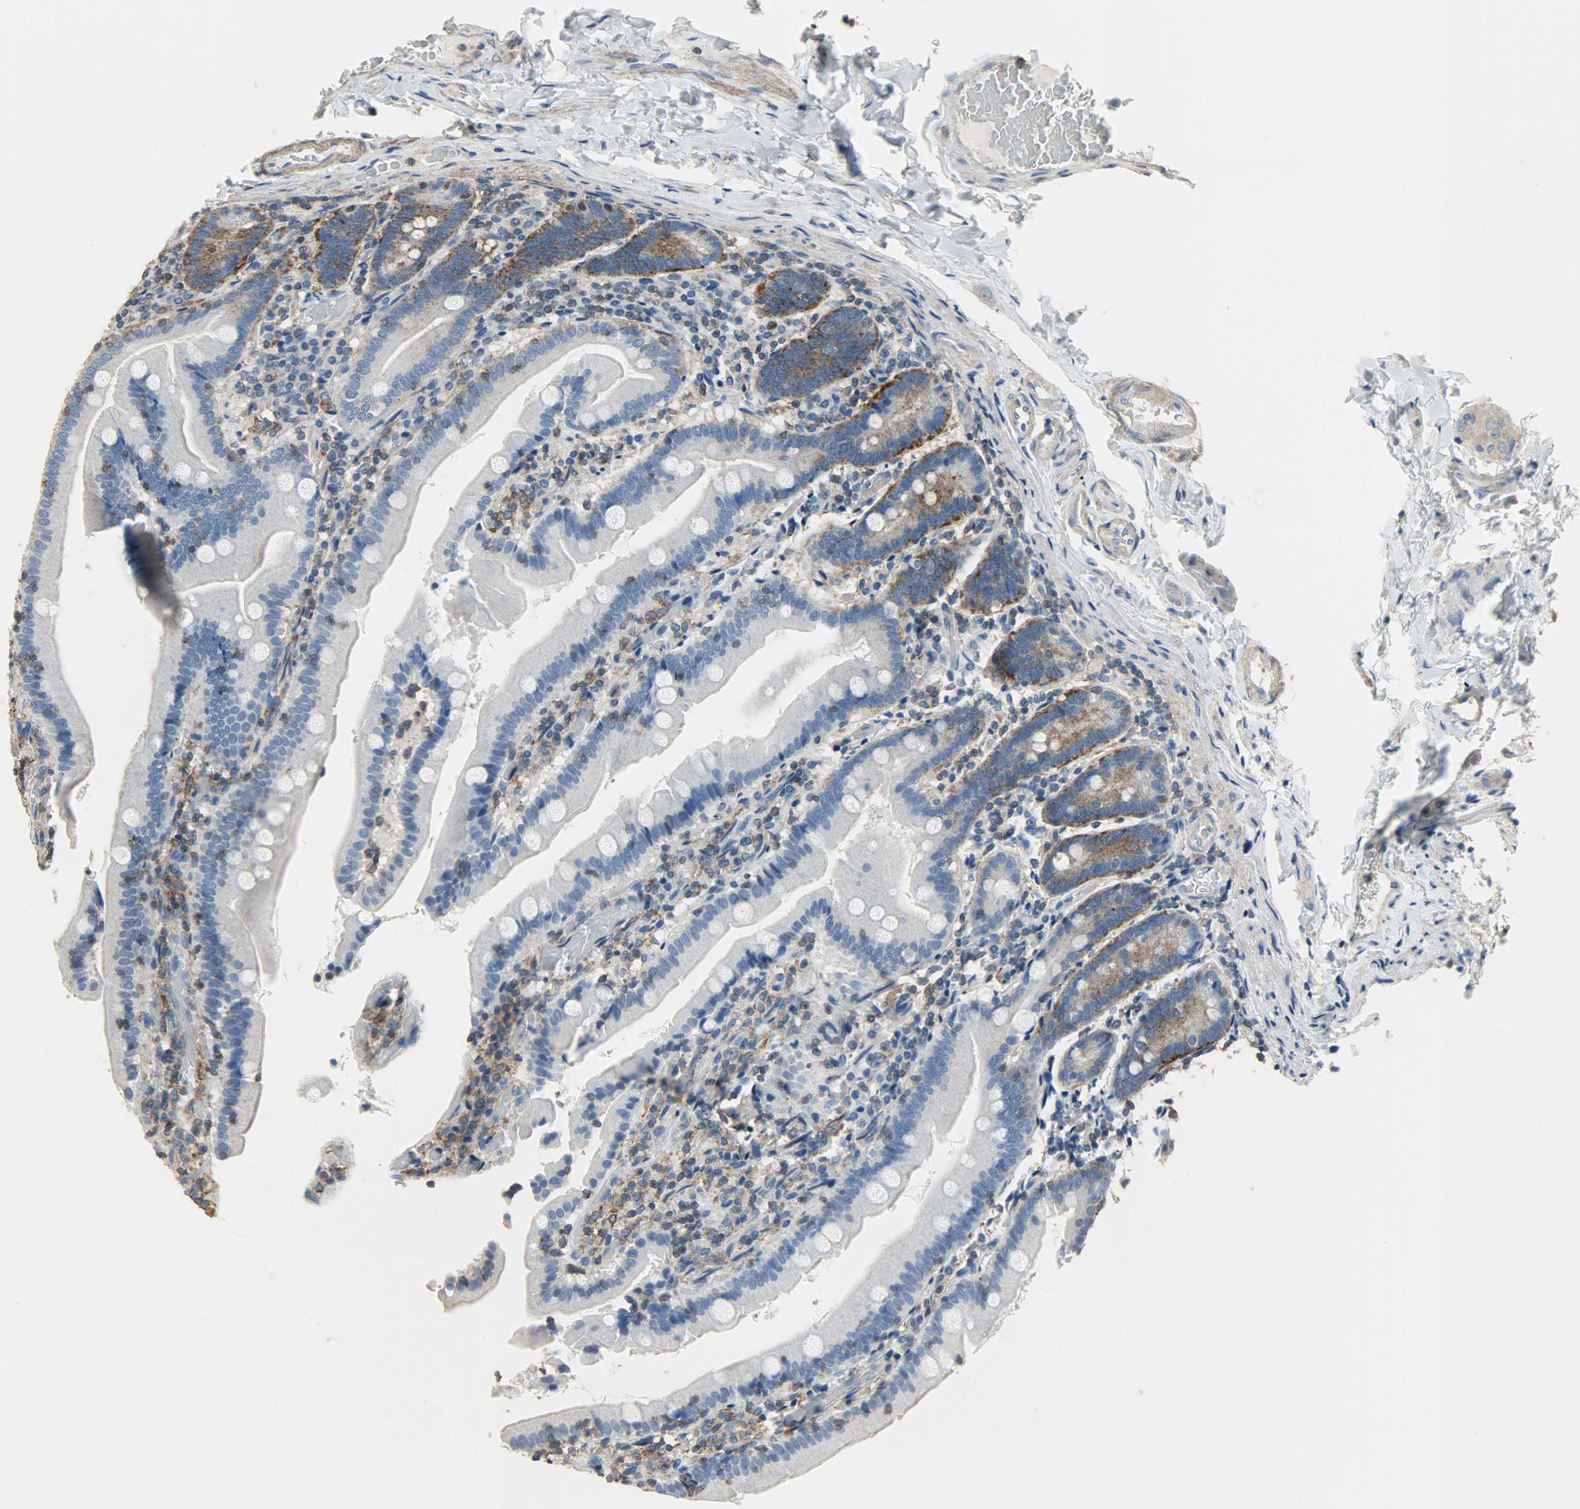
{"staining": {"intensity": "weak", "quantity": "25%-75%", "location": "cytoplasmic/membranous"}, "tissue": "duodenum", "cell_type": "Glandular cells", "image_type": "normal", "snomed": [{"axis": "morphology", "description": "Normal tissue, NOS"}, {"axis": "topography", "description": "Duodenum"}], "caption": "Weak cytoplasmic/membranous expression for a protein is present in about 25%-75% of glandular cells of unremarkable duodenum using immunohistochemistry.", "gene": "DNAJA4", "patient": {"sex": "female", "age": 53}}